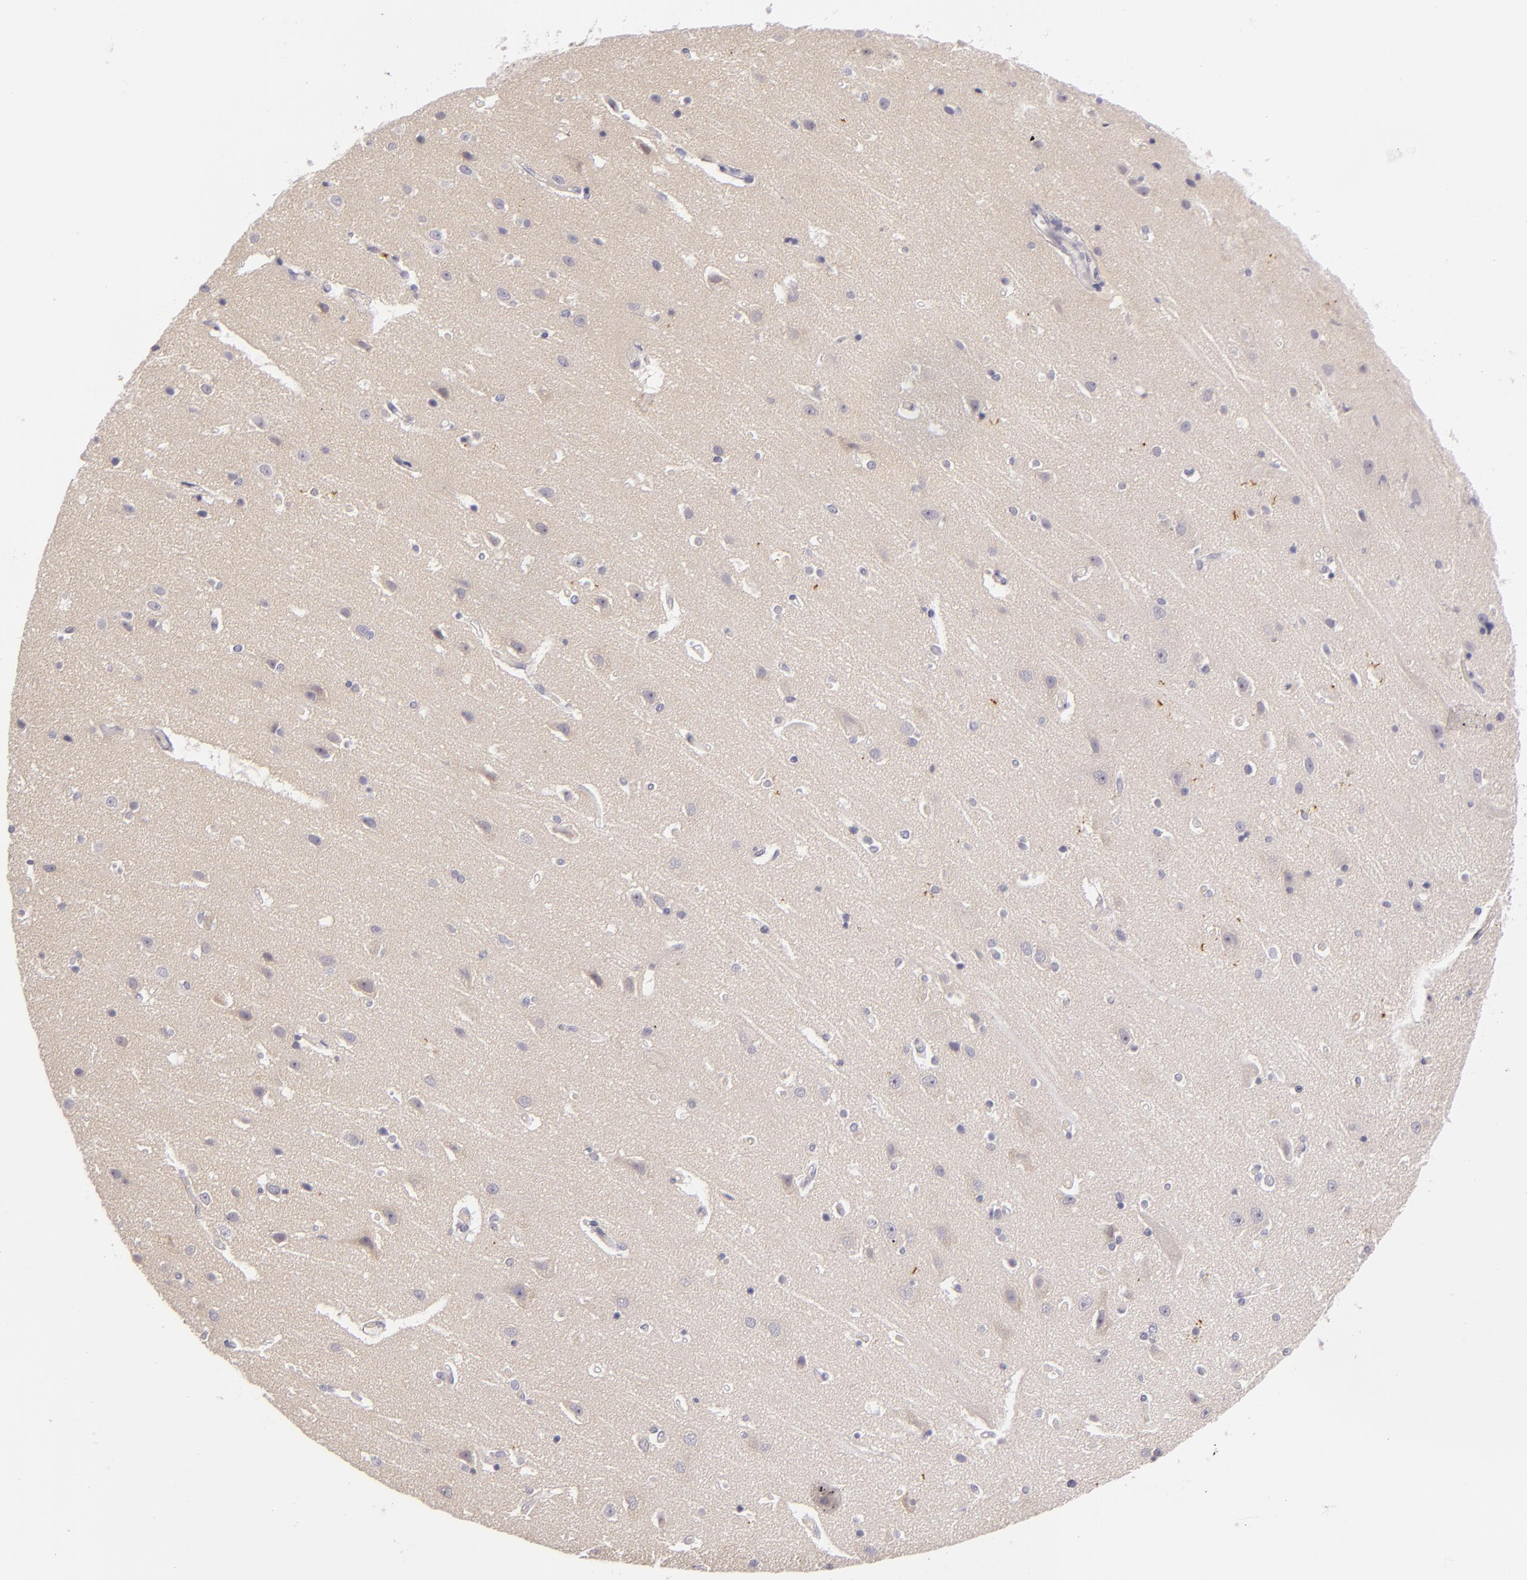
{"staining": {"intensity": "negative", "quantity": "none", "location": "none"}, "tissue": "caudate", "cell_type": "Glial cells", "image_type": "normal", "snomed": [{"axis": "morphology", "description": "Normal tissue, NOS"}, {"axis": "topography", "description": "Lateral ventricle wall"}], "caption": "DAB immunohistochemical staining of unremarkable caudate exhibits no significant expression in glial cells.", "gene": "FAM181A", "patient": {"sex": "female", "age": 54}}